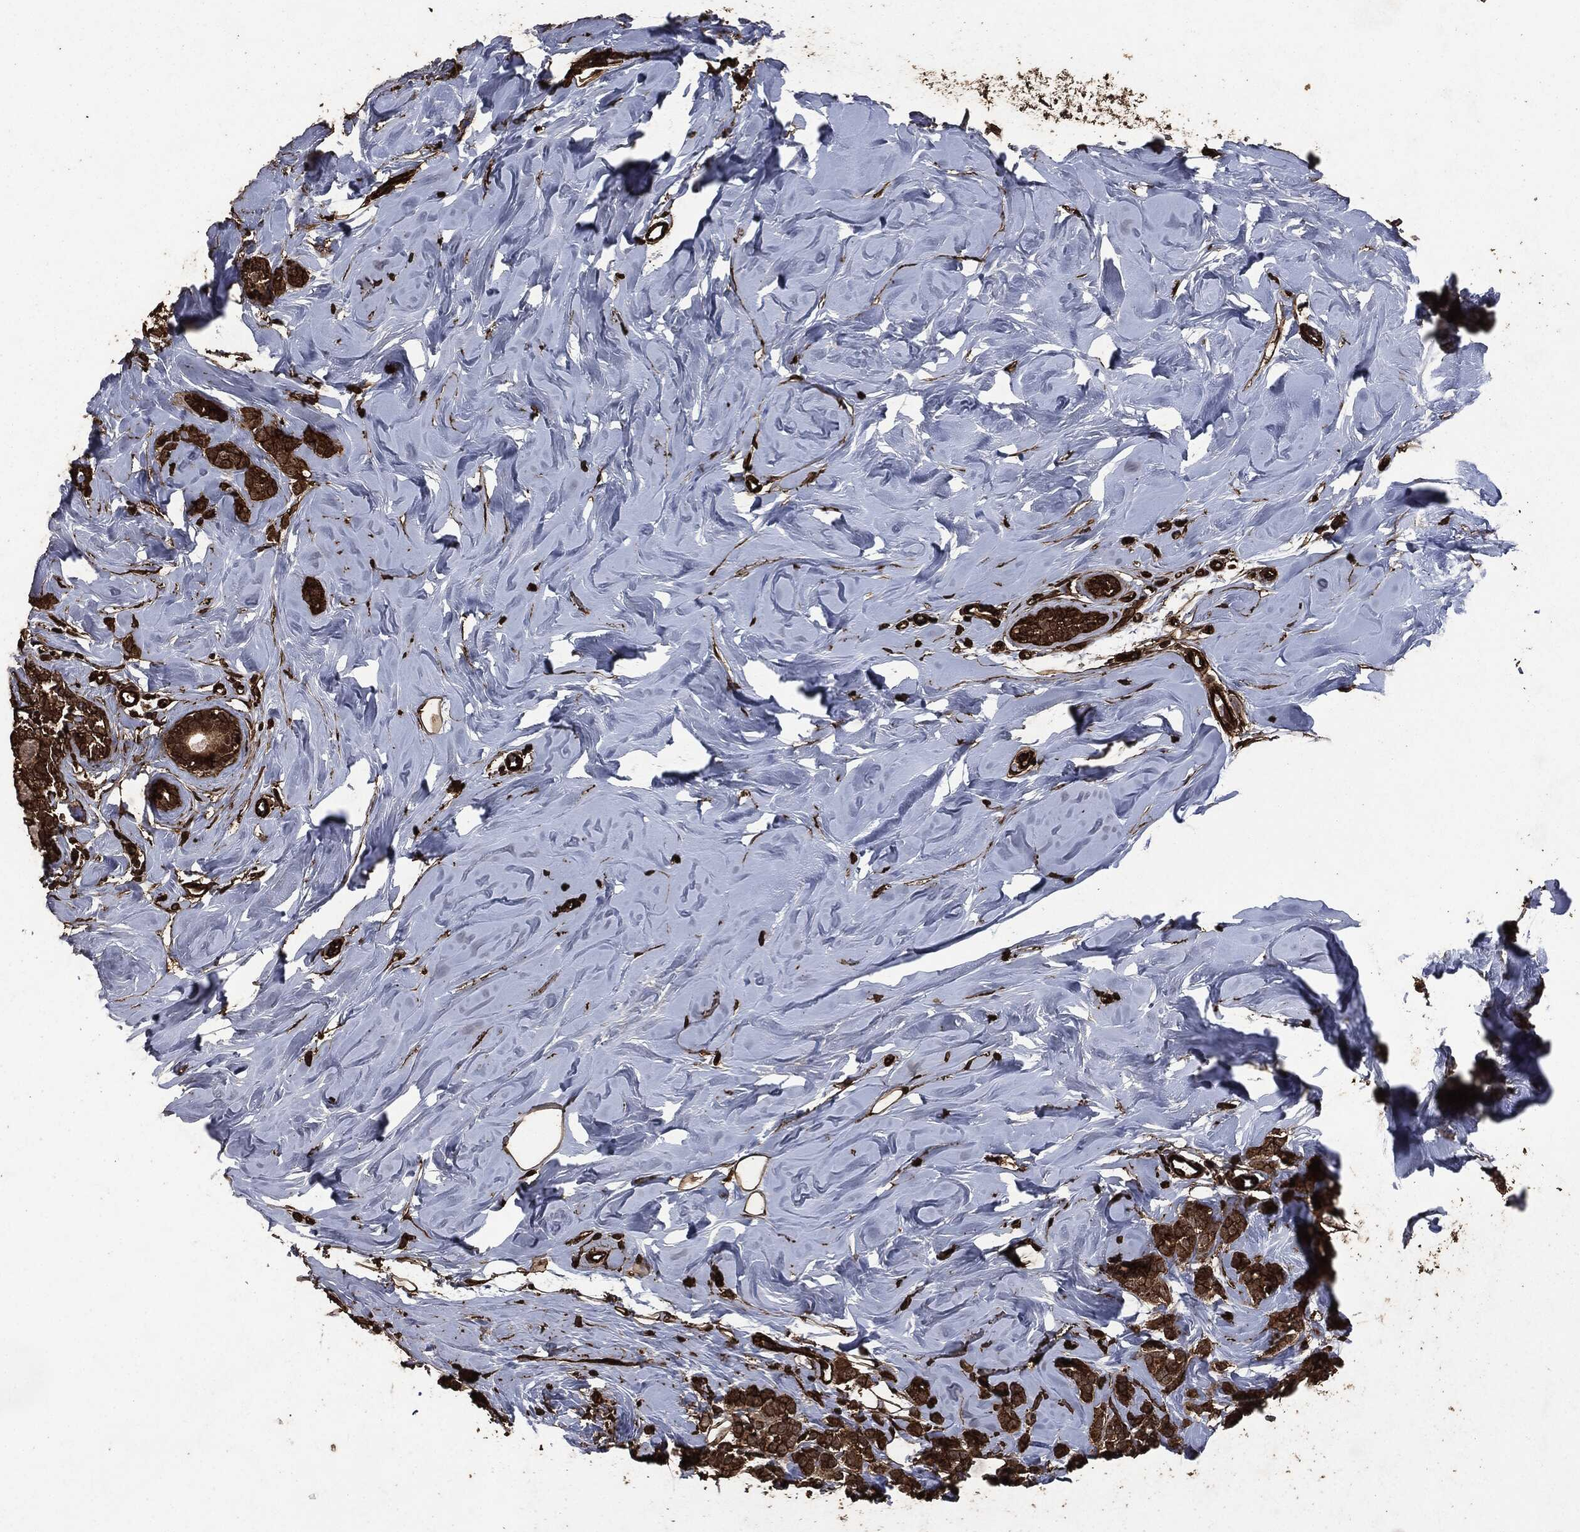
{"staining": {"intensity": "strong", "quantity": ">75%", "location": "cytoplasmic/membranous"}, "tissue": "breast cancer", "cell_type": "Tumor cells", "image_type": "cancer", "snomed": [{"axis": "morphology", "description": "Lobular carcinoma"}, {"axis": "topography", "description": "Breast"}], "caption": "DAB immunohistochemical staining of human breast cancer (lobular carcinoma) shows strong cytoplasmic/membranous protein staining in approximately >75% of tumor cells. (DAB = brown stain, brightfield microscopy at high magnification).", "gene": "HRAS", "patient": {"sex": "female", "age": 49}}